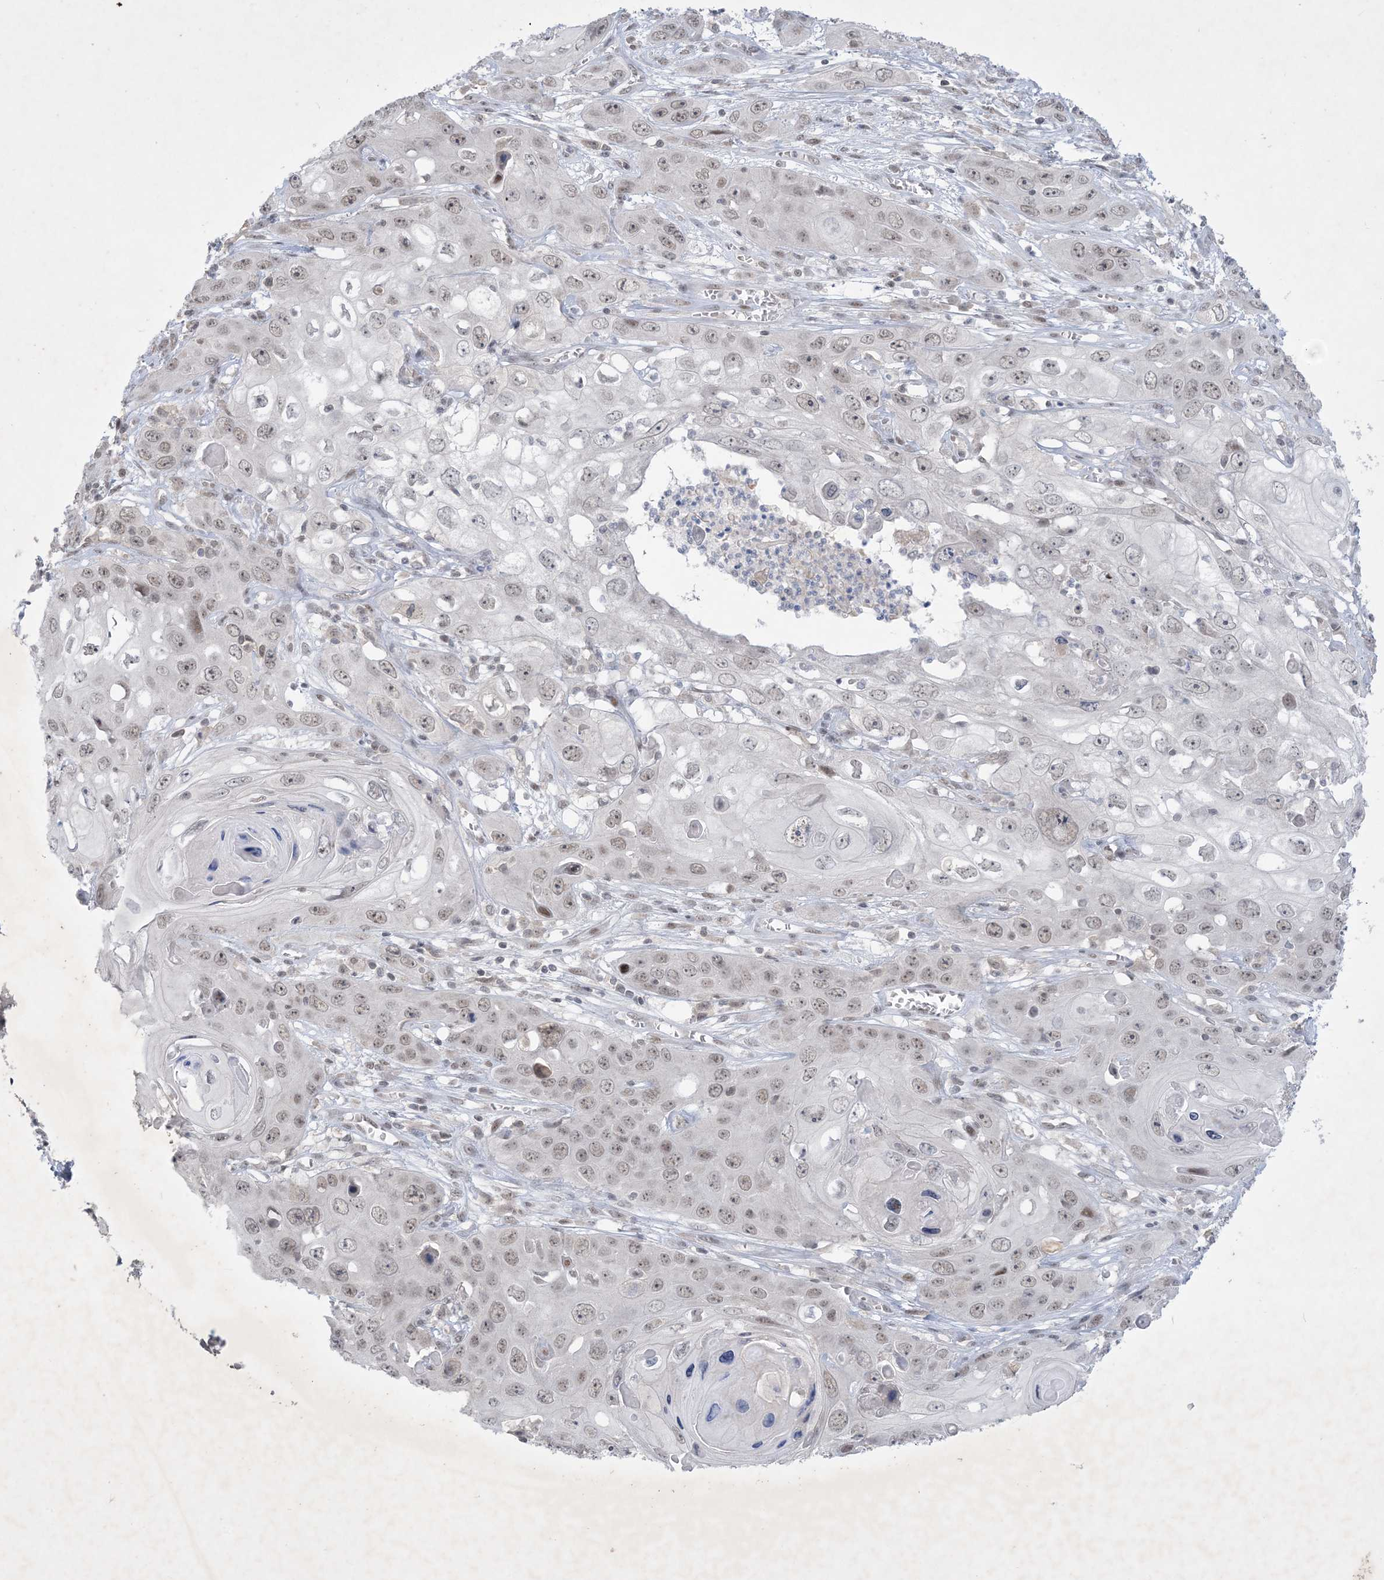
{"staining": {"intensity": "weak", "quantity": ">75%", "location": "nuclear"}, "tissue": "skin cancer", "cell_type": "Tumor cells", "image_type": "cancer", "snomed": [{"axis": "morphology", "description": "Squamous cell carcinoma, NOS"}, {"axis": "topography", "description": "Skin"}], "caption": "The immunohistochemical stain labels weak nuclear staining in tumor cells of squamous cell carcinoma (skin) tissue. Immunohistochemistry stains the protein in brown and the nuclei are stained blue.", "gene": "ZNF674", "patient": {"sex": "male", "age": 55}}